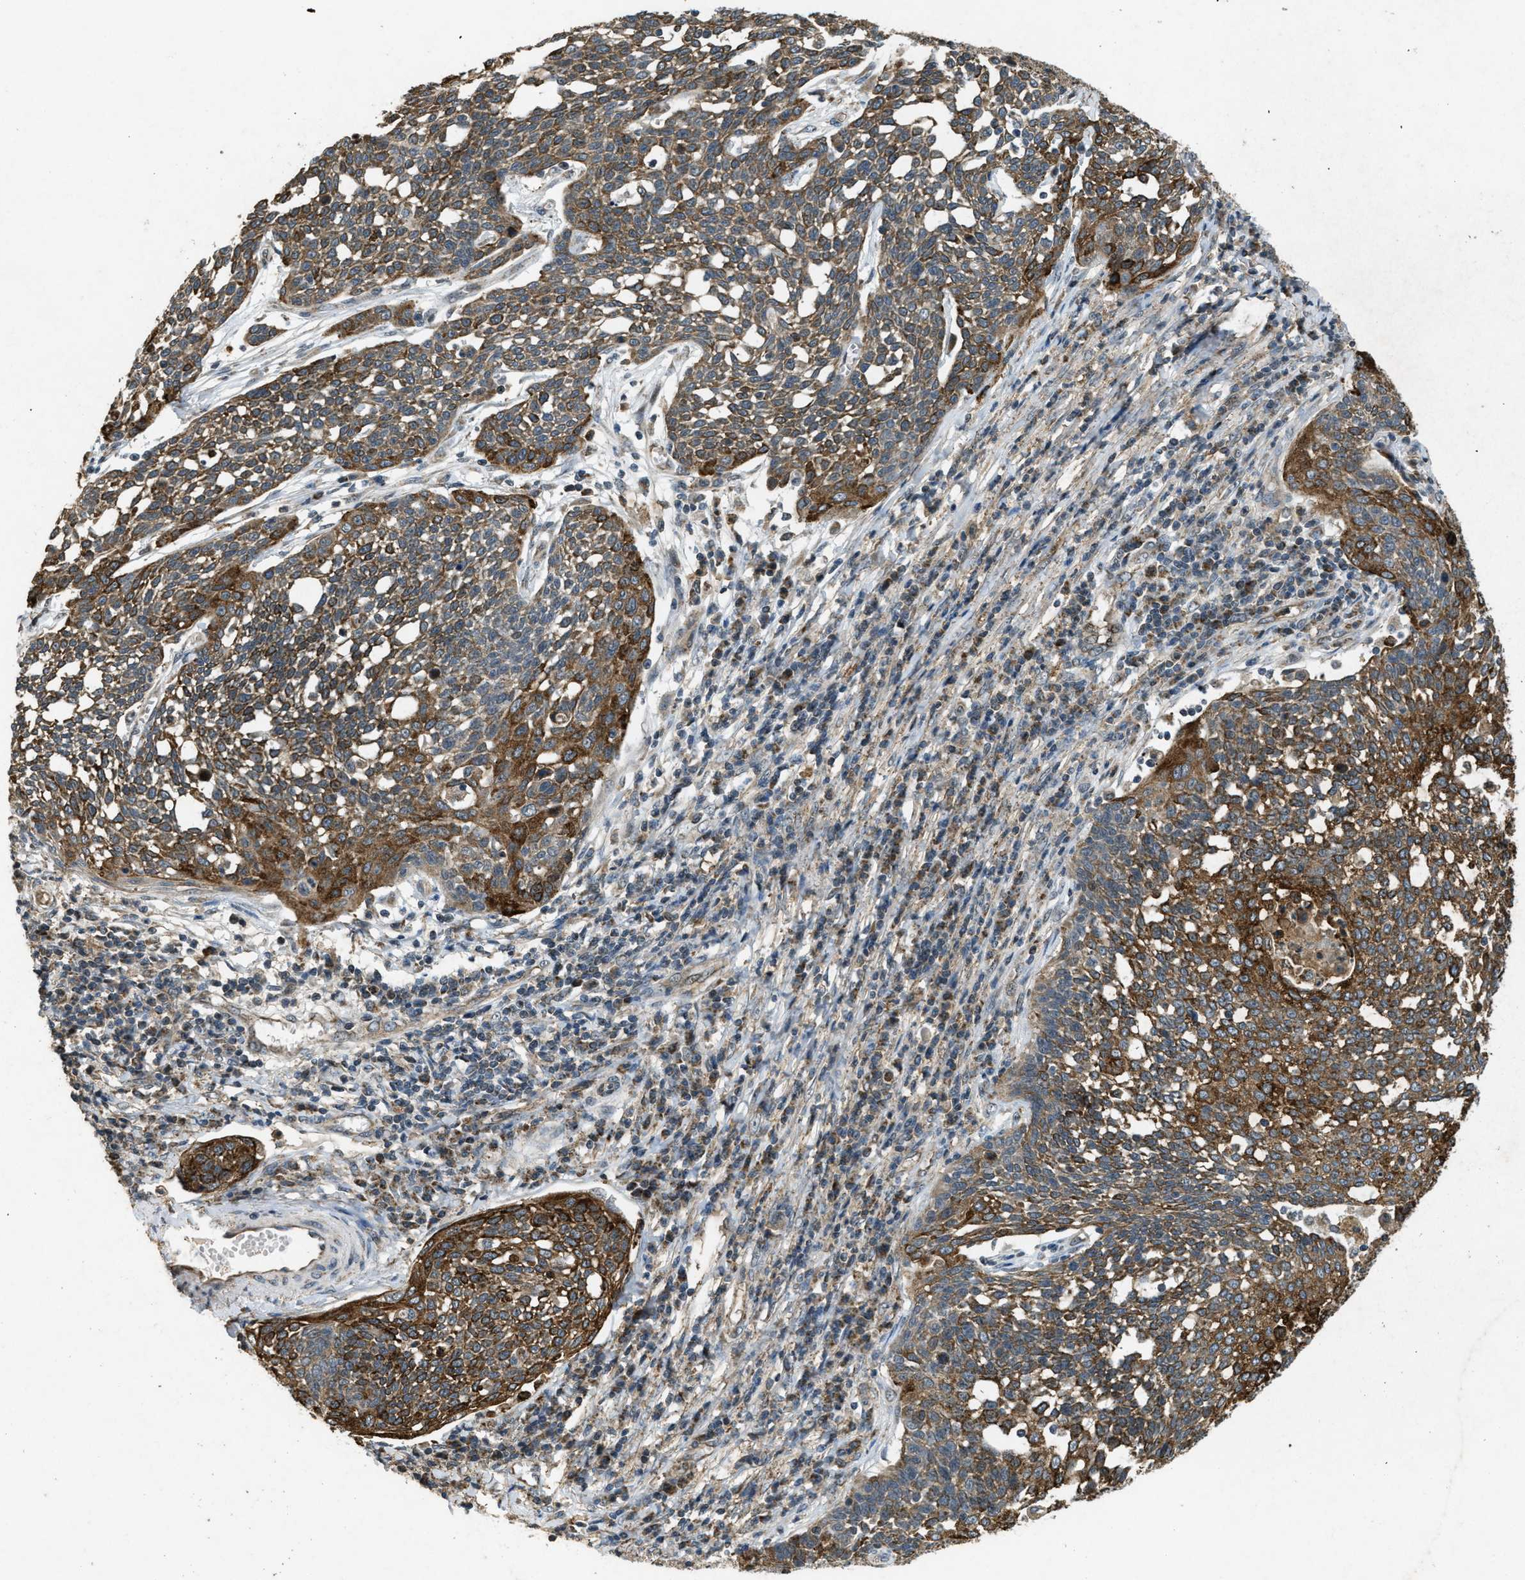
{"staining": {"intensity": "strong", "quantity": ">75%", "location": "cytoplasmic/membranous"}, "tissue": "cervical cancer", "cell_type": "Tumor cells", "image_type": "cancer", "snomed": [{"axis": "morphology", "description": "Squamous cell carcinoma, NOS"}, {"axis": "topography", "description": "Cervix"}], "caption": "Immunohistochemistry of cervical cancer (squamous cell carcinoma) shows high levels of strong cytoplasmic/membranous positivity in about >75% of tumor cells. The protein of interest is shown in brown color, while the nuclei are stained blue.", "gene": "PPP1R15A", "patient": {"sex": "female", "age": 34}}